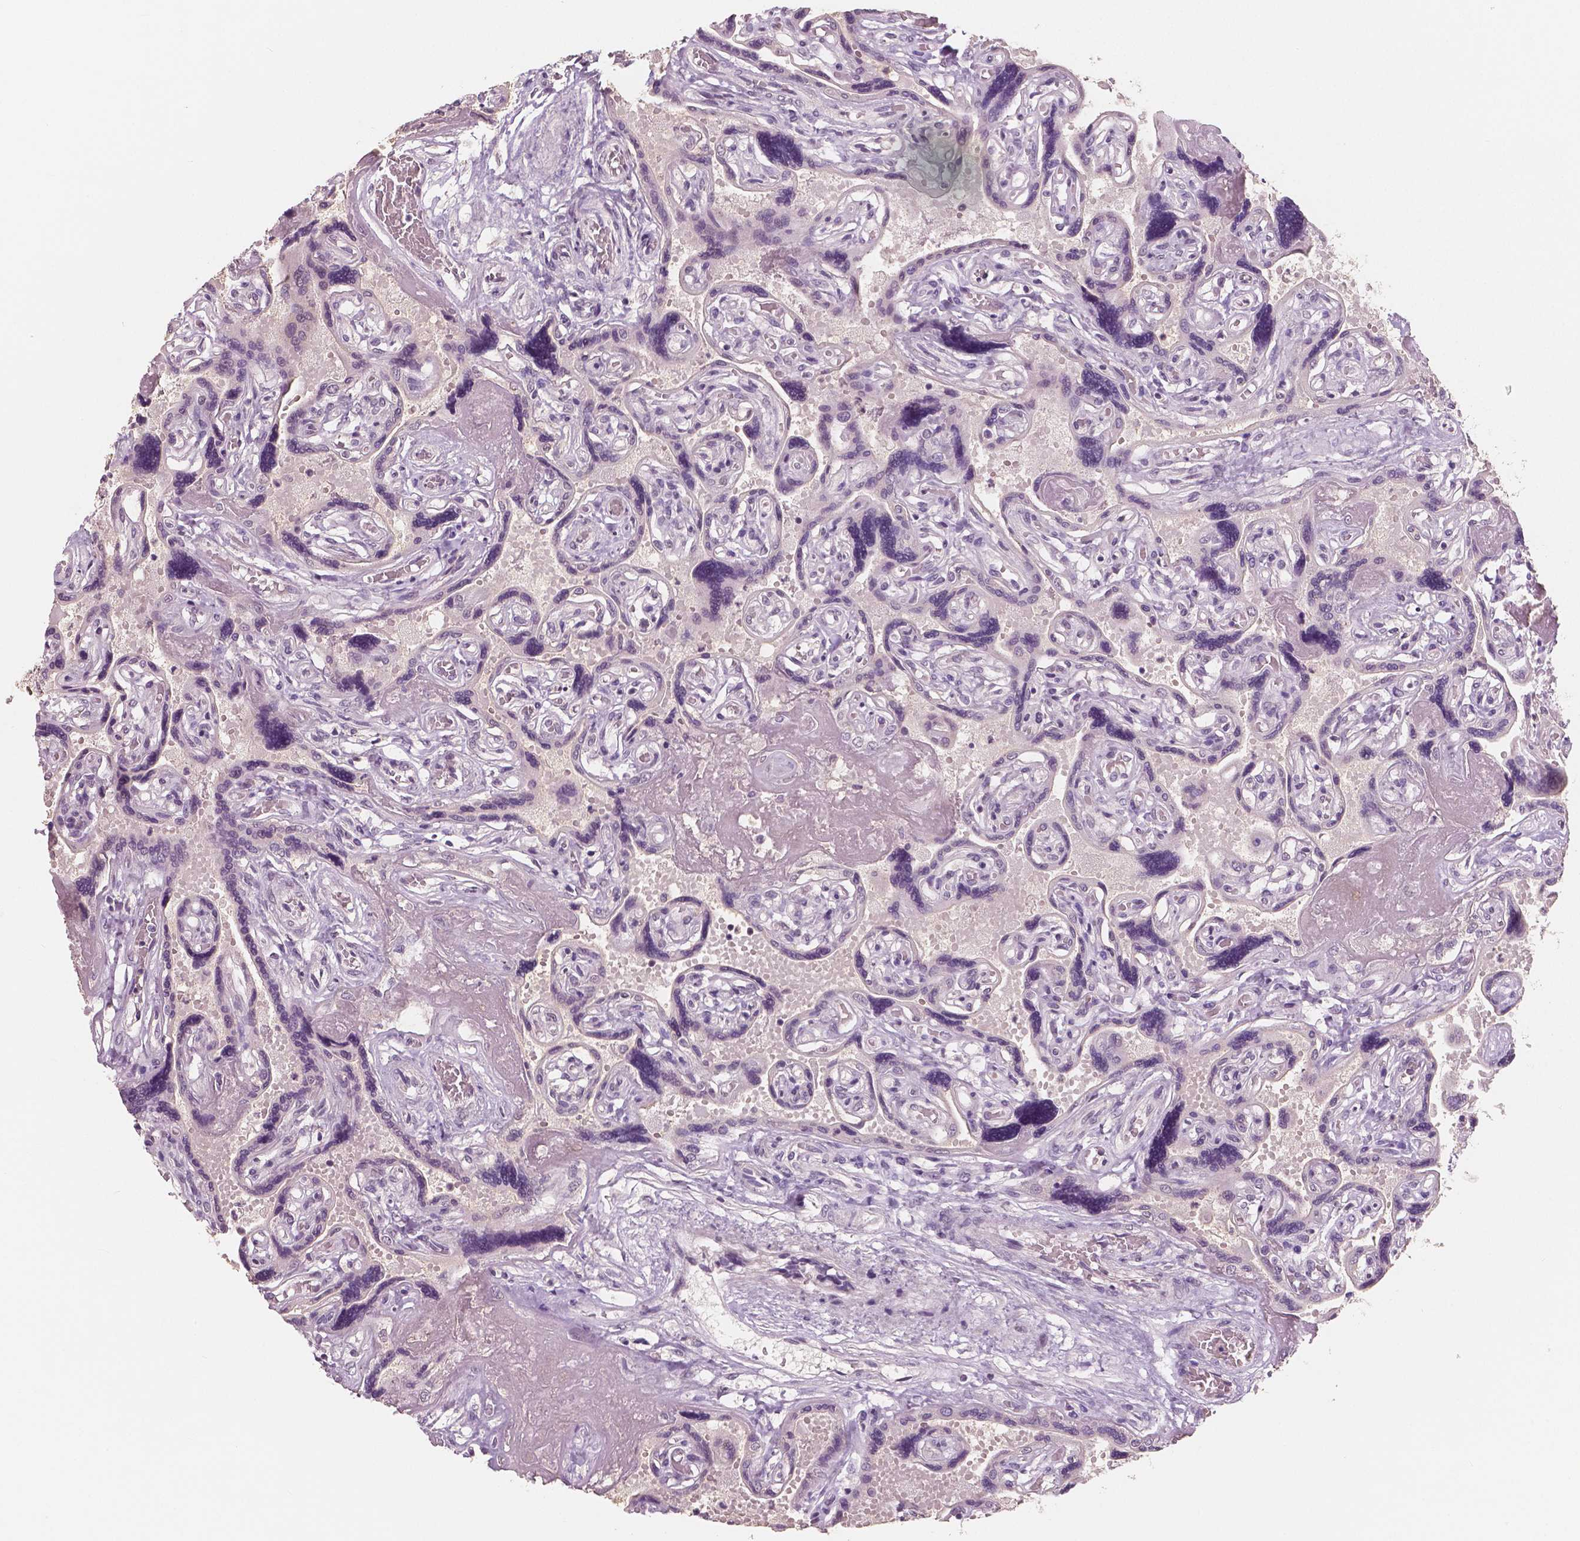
{"staining": {"intensity": "negative", "quantity": "none", "location": "none"}, "tissue": "placenta", "cell_type": "Decidual cells", "image_type": "normal", "snomed": [{"axis": "morphology", "description": "Normal tissue, NOS"}, {"axis": "topography", "description": "Placenta"}], "caption": "This is a histopathology image of immunohistochemistry staining of benign placenta, which shows no positivity in decidual cells.", "gene": "RNASE7", "patient": {"sex": "female", "age": 32}}